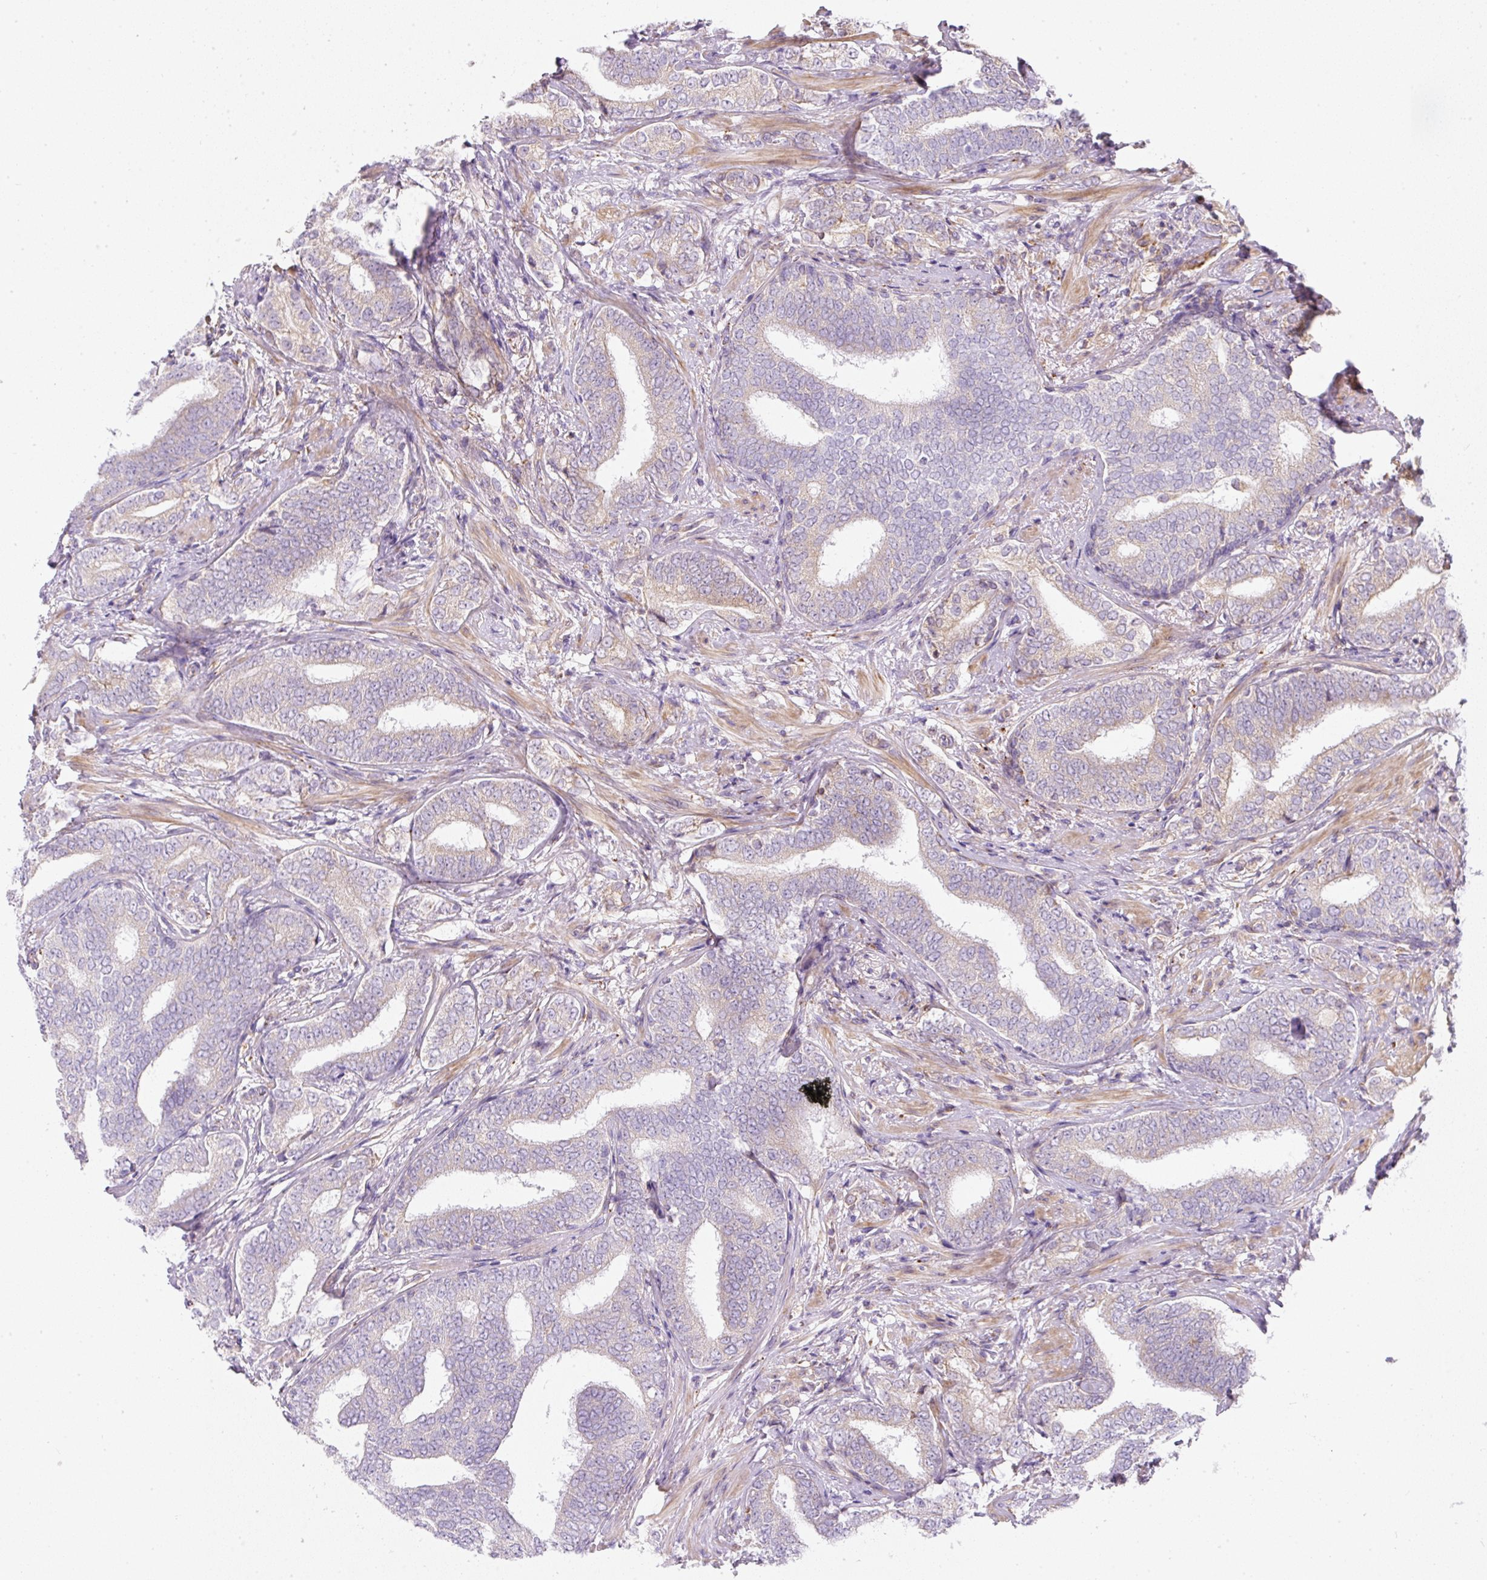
{"staining": {"intensity": "negative", "quantity": "none", "location": "none"}, "tissue": "prostate cancer", "cell_type": "Tumor cells", "image_type": "cancer", "snomed": [{"axis": "morphology", "description": "Adenocarcinoma, High grade"}, {"axis": "topography", "description": "Prostate"}], "caption": "A histopathology image of human prostate high-grade adenocarcinoma is negative for staining in tumor cells.", "gene": "ERAP2", "patient": {"sex": "male", "age": 72}}